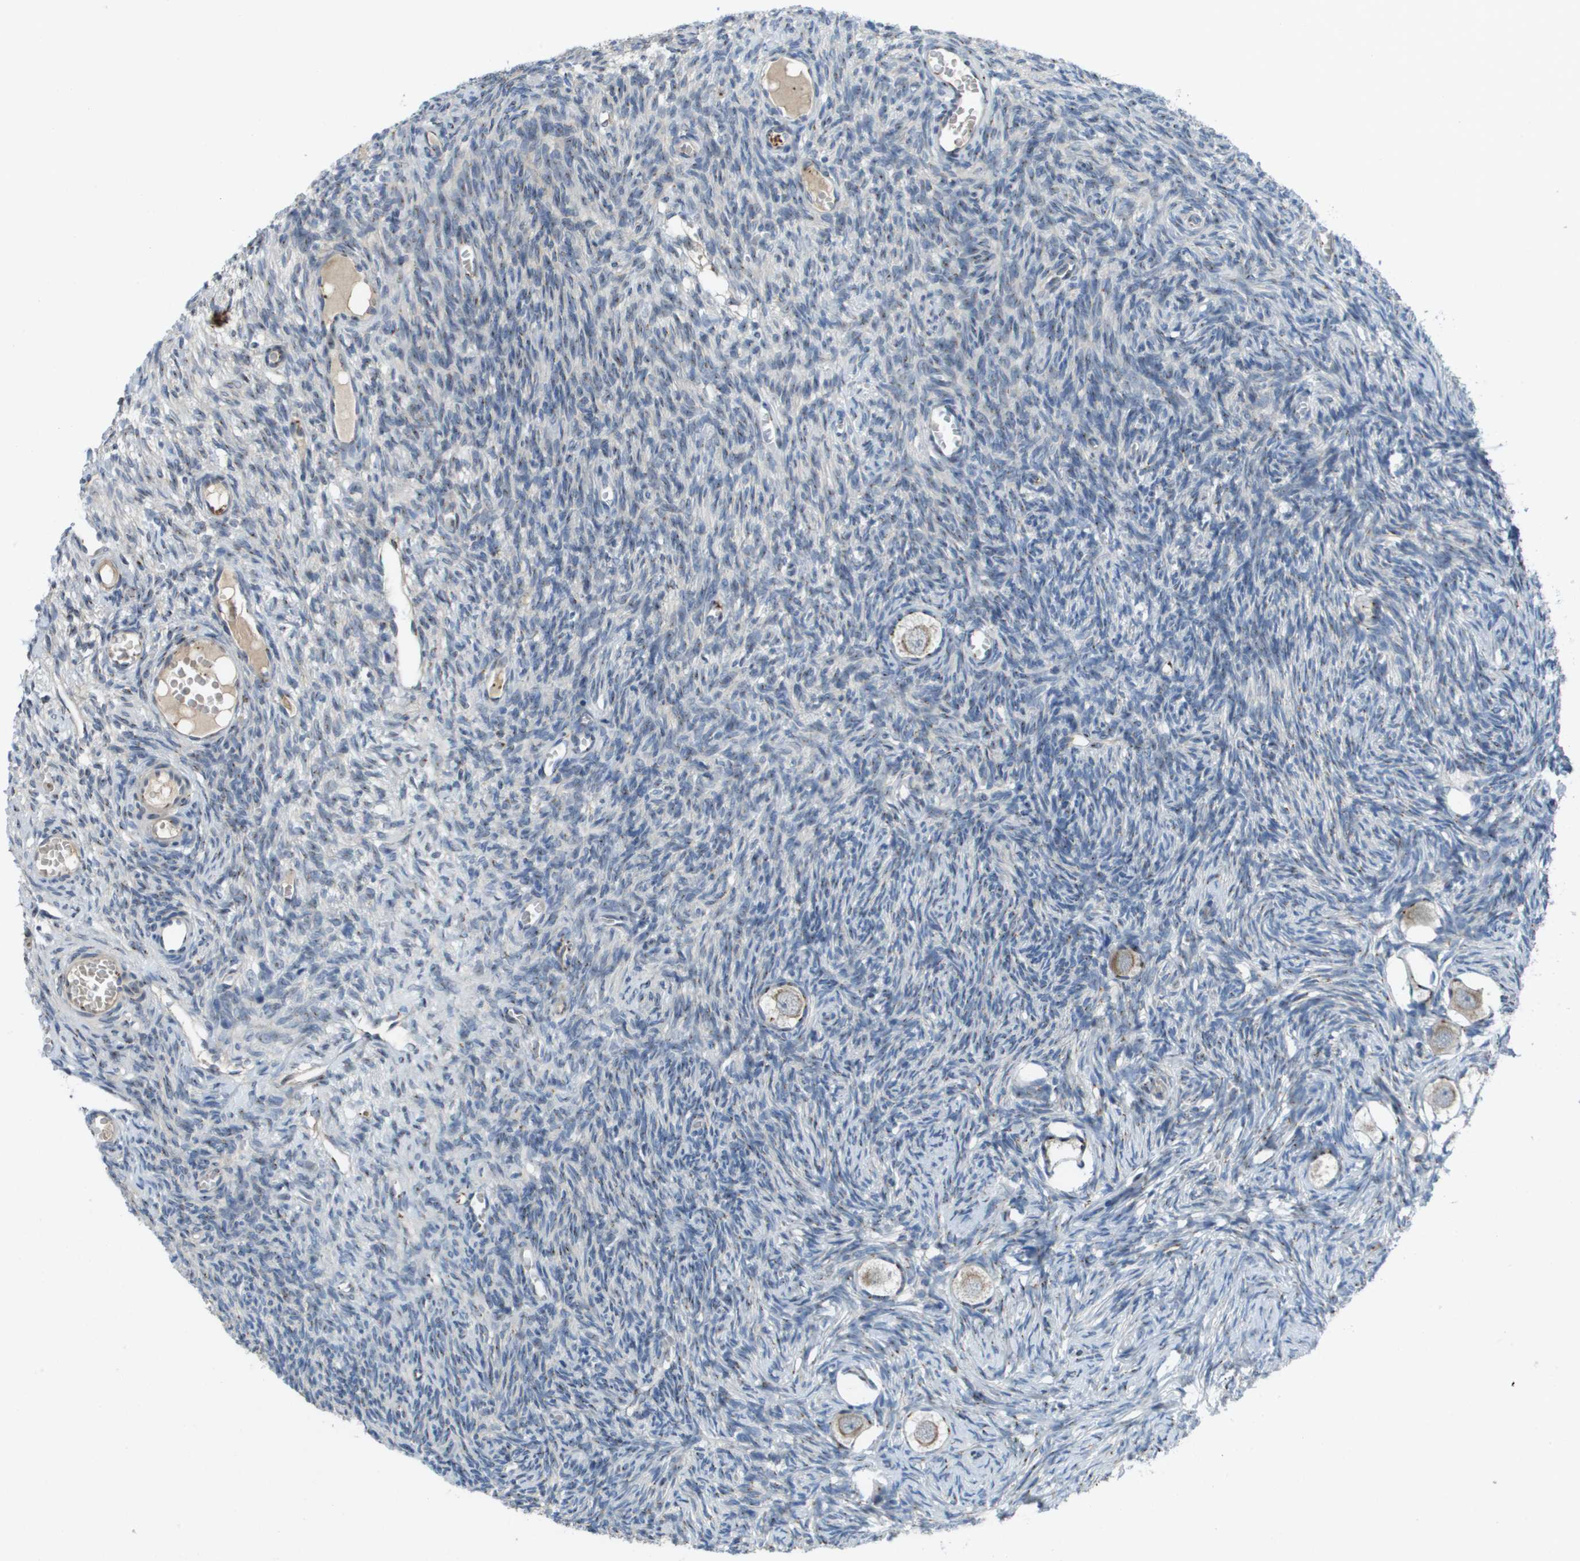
{"staining": {"intensity": "weak", "quantity": ">75%", "location": "cytoplasmic/membranous"}, "tissue": "ovary", "cell_type": "Follicle cells", "image_type": "normal", "snomed": [{"axis": "morphology", "description": "Normal tissue, NOS"}, {"axis": "topography", "description": "Ovary"}], "caption": "Follicle cells display low levels of weak cytoplasmic/membranous positivity in approximately >75% of cells in normal ovary.", "gene": "QSOX2", "patient": {"sex": "female", "age": 27}}